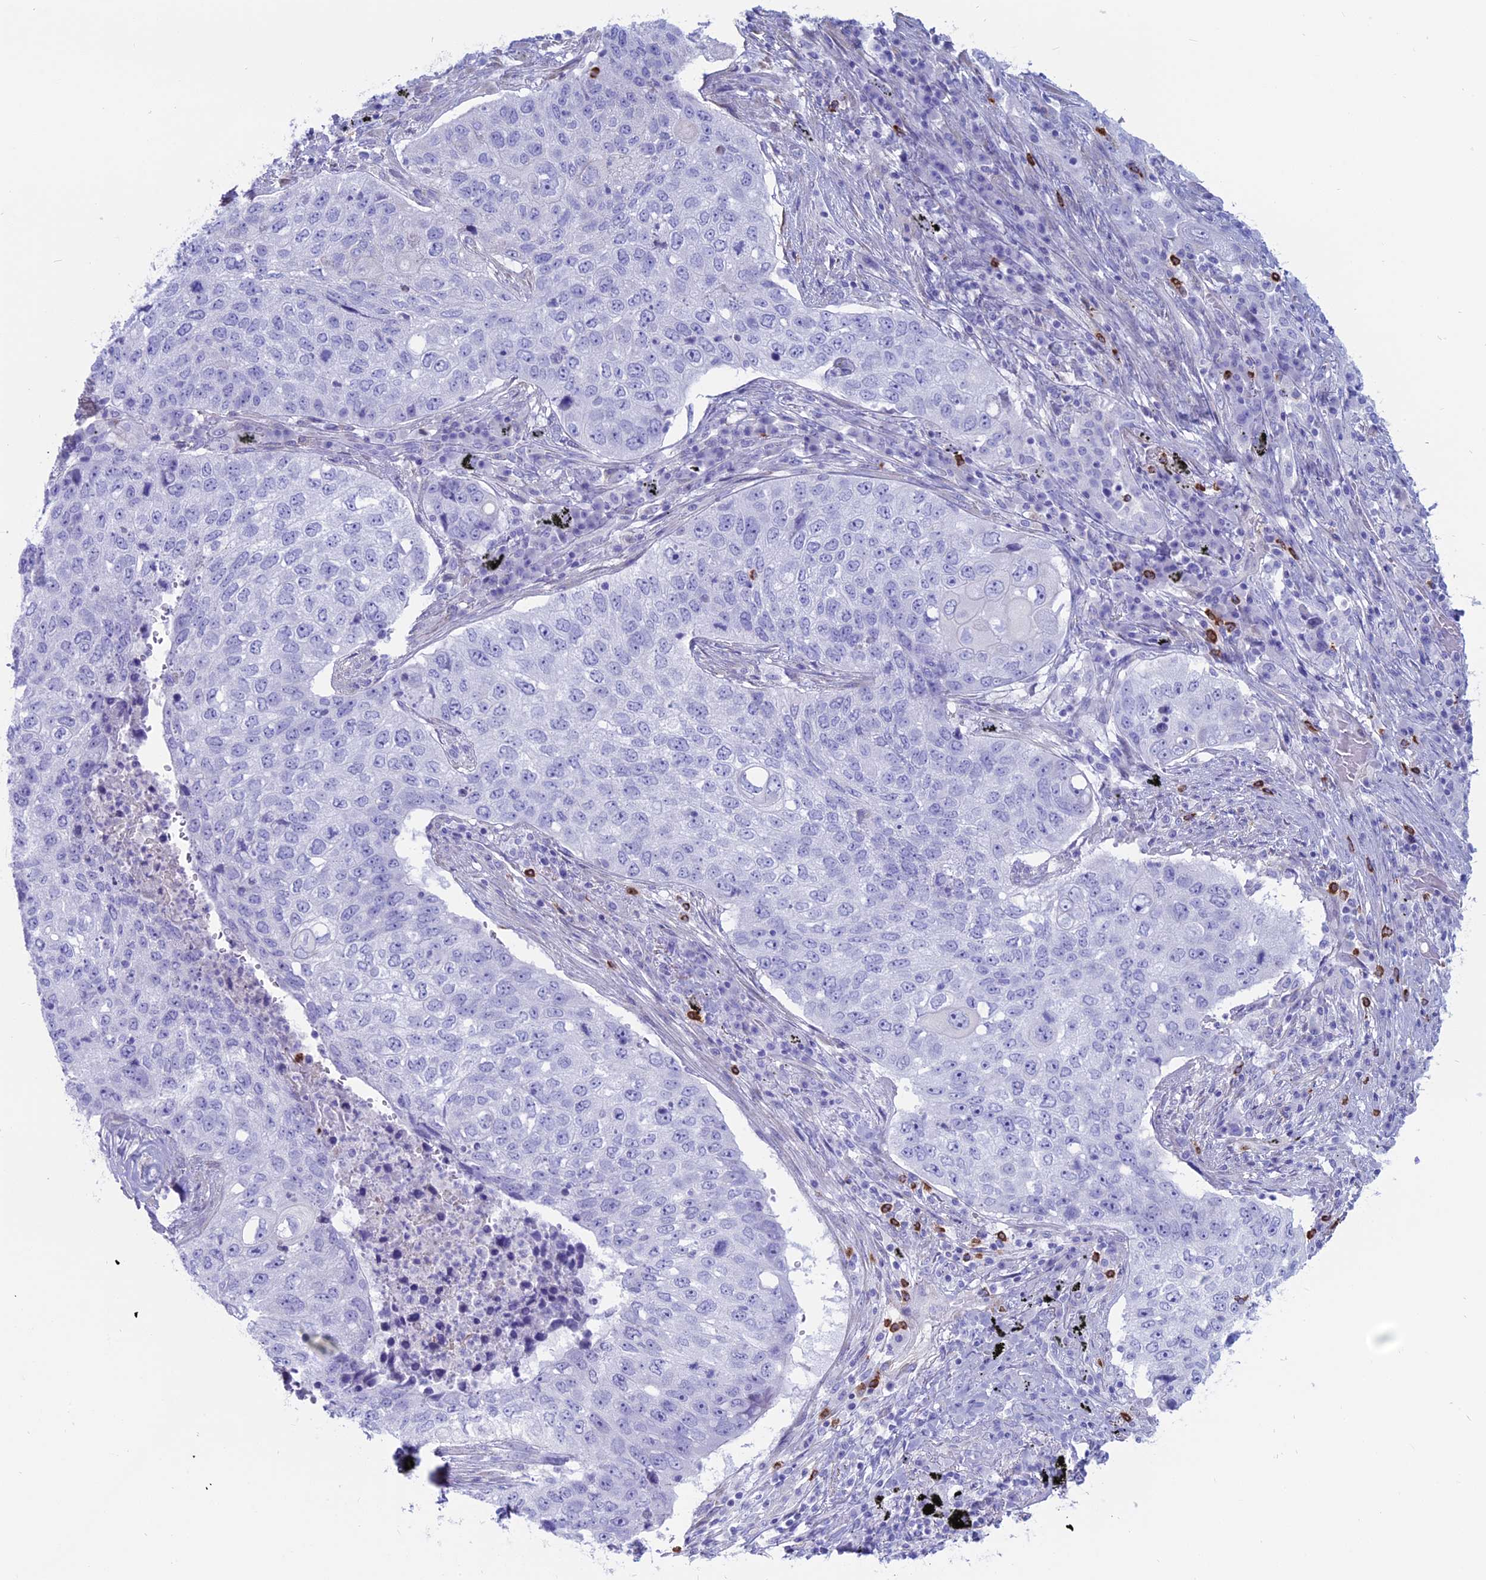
{"staining": {"intensity": "negative", "quantity": "none", "location": "none"}, "tissue": "lung cancer", "cell_type": "Tumor cells", "image_type": "cancer", "snomed": [{"axis": "morphology", "description": "Squamous cell carcinoma, NOS"}, {"axis": "topography", "description": "Lung"}], "caption": "Micrograph shows no significant protein staining in tumor cells of lung cancer (squamous cell carcinoma). Brightfield microscopy of IHC stained with DAB (brown) and hematoxylin (blue), captured at high magnification.", "gene": "OR2AE1", "patient": {"sex": "female", "age": 63}}